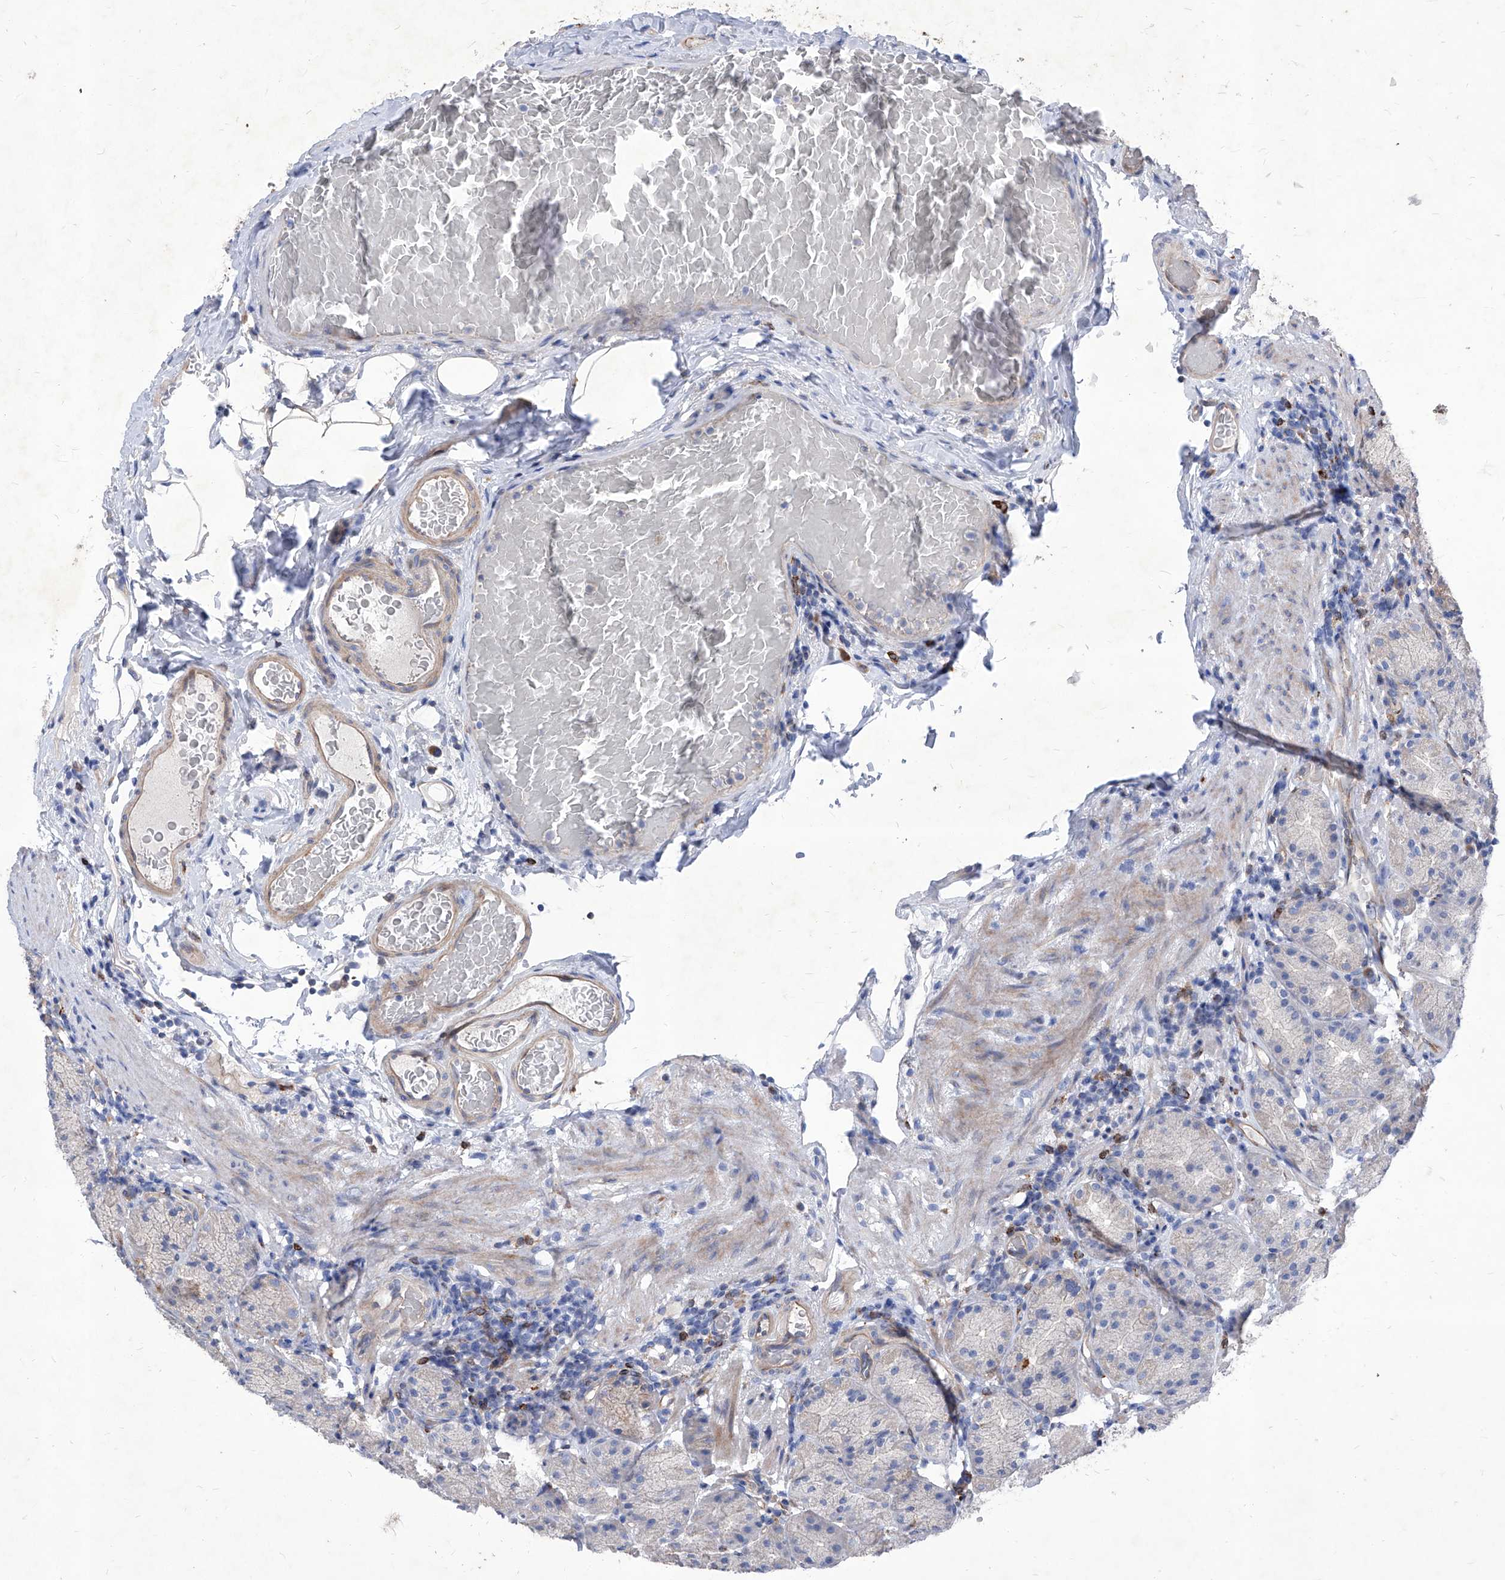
{"staining": {"intensity": "negative", "quantity": "none", "location": "none"}, "tissue": "stomach", "cell_type": "Glandular cells", "image_type": "normal", "snomed": [{"axis": "morphology", "description": "Normal tissue, NOS"}, {"axis": "topography", "description": "Stomach, upper"}], "caption": "Immunohistochemical staining of unremarkable stomach exhibits no significant staining in glandular cells.", "gene": "UBOX5", "patient": {"sex": "male", "age": 68}}